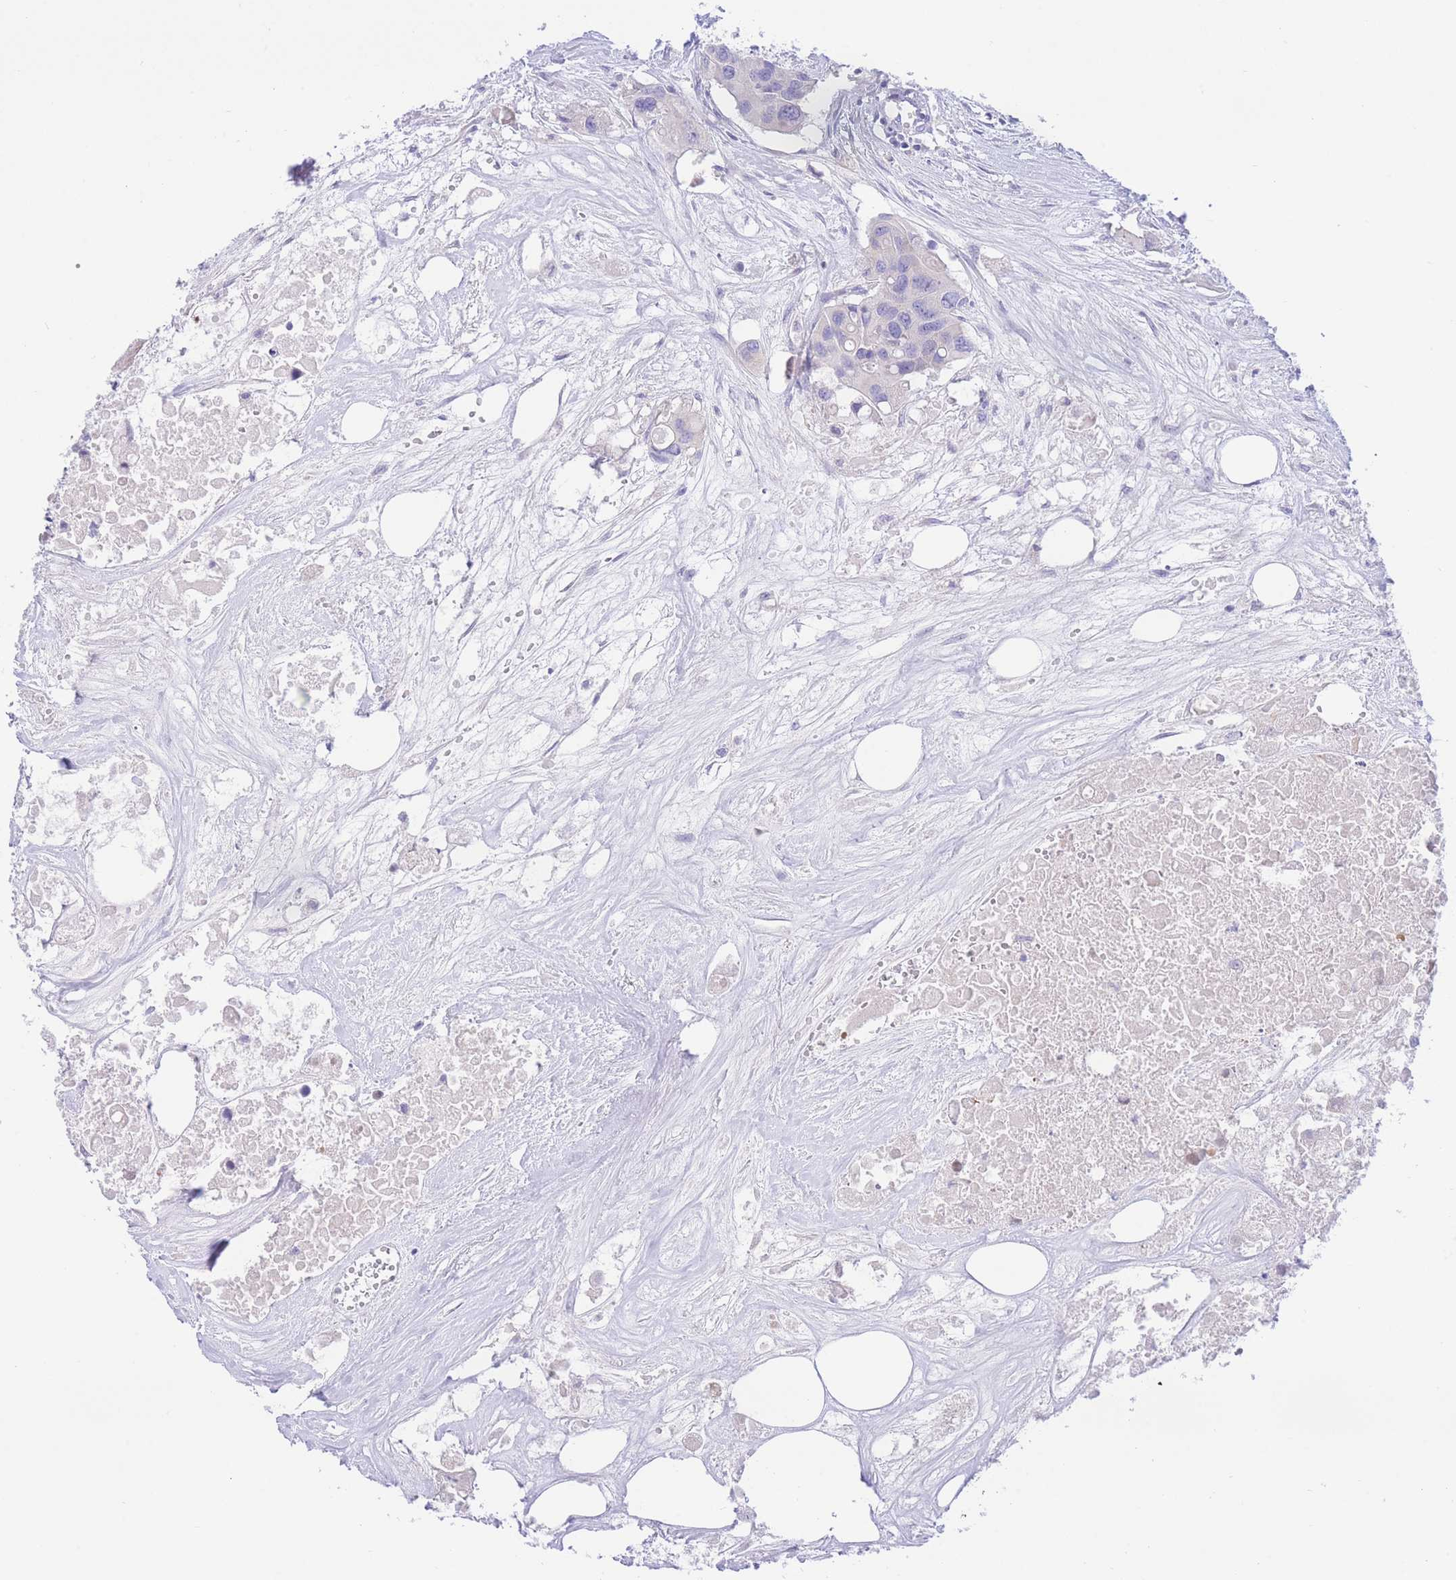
{"staining": {"intensity": "negative", "quantity": "none", "location": "none"}, "tissue": "colorectal cancer", "cell_type": "Tumor cells", "image_type": "cancer", "snomed": [{"axis": "morphology", "description": "Adenocarcinoma, NOS"}, {"axis": "topography", "description": "Colon"}], "caption": "This is an IHC histopathology image of adenocarcinoma (colorectal). There is no staining in tumor cells.", "gene": "RPL39L", "patient": {"sex": "male", "age": 77}}